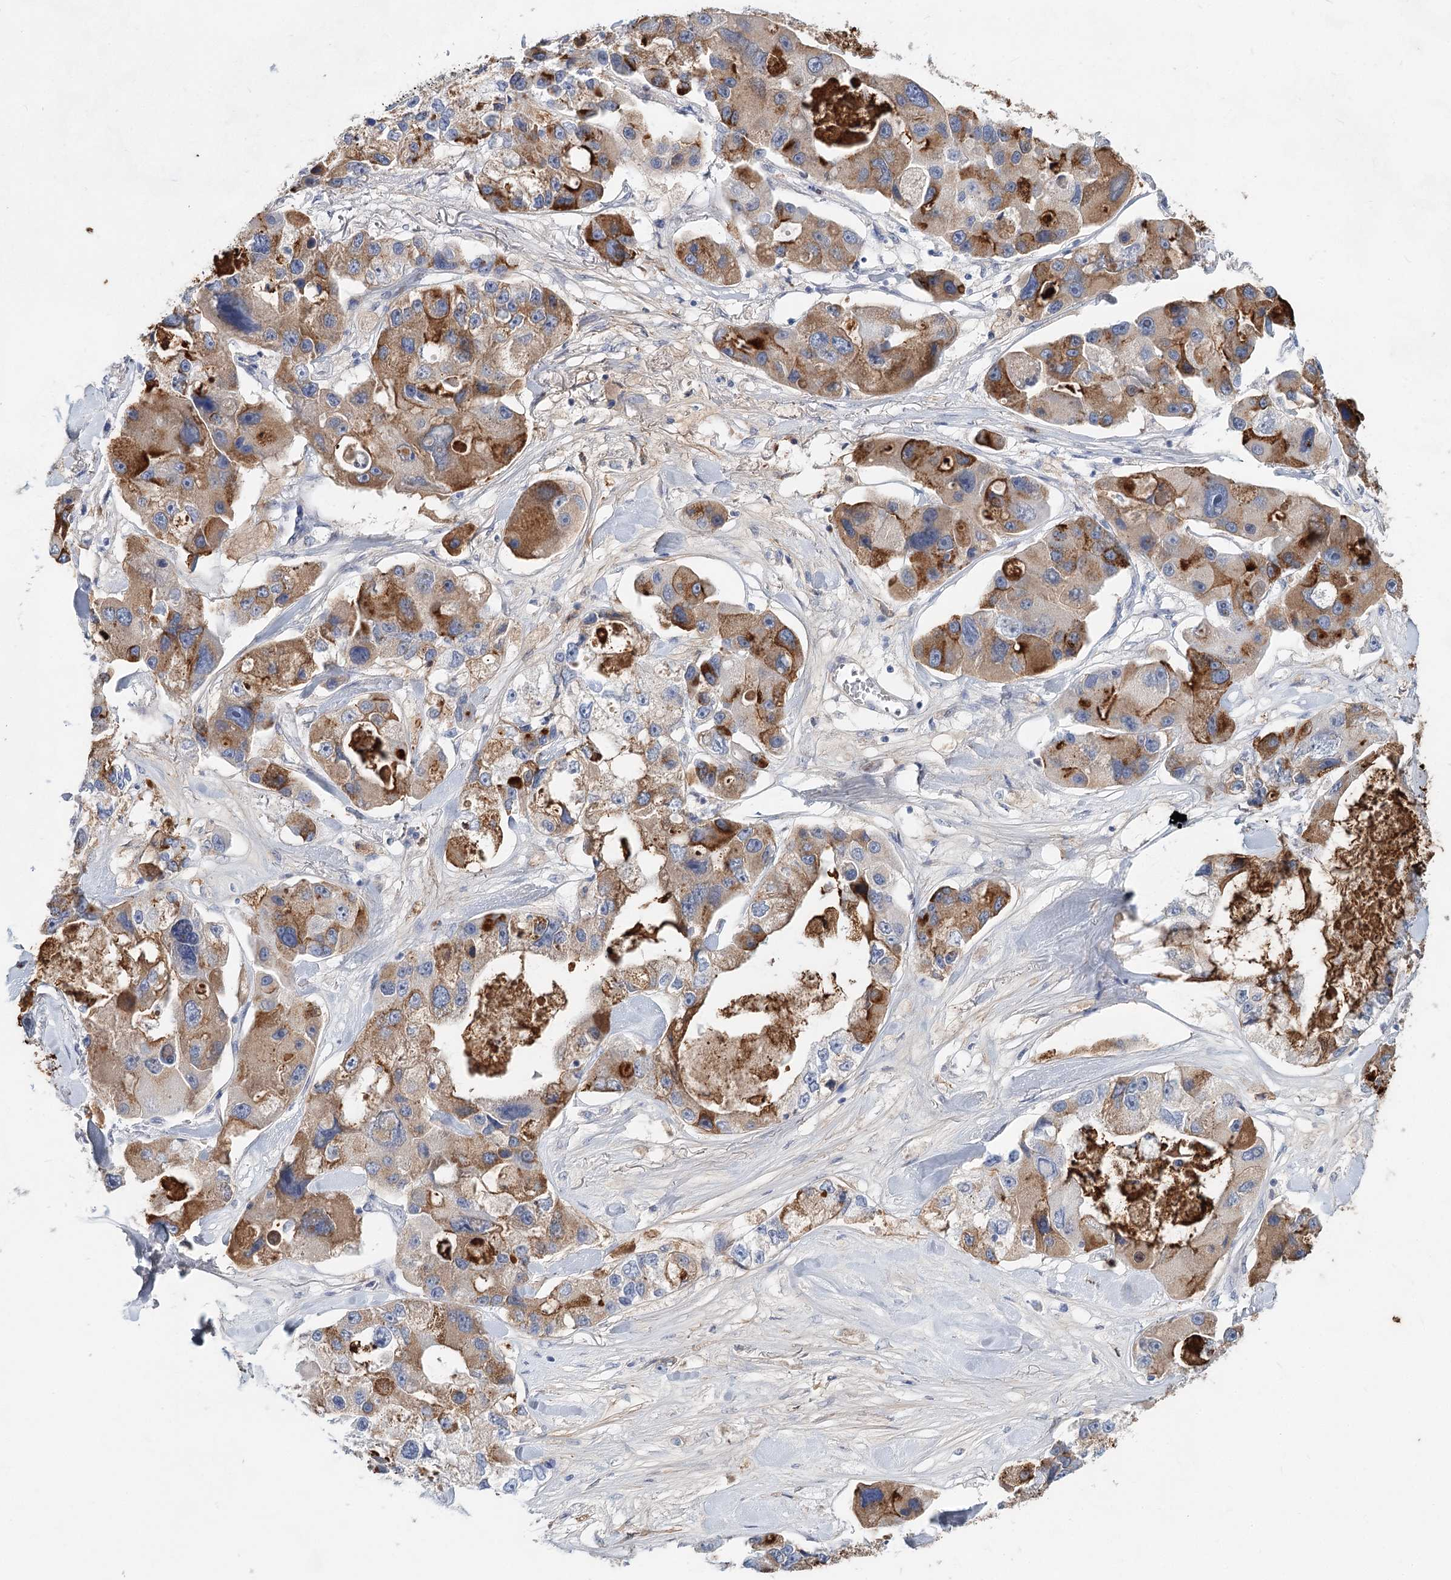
{"staining": {"intensity": "moderate", "quantity": "25%-75%", "location": "cytoplasmic/membranous"}, "tissue": "lung cancer", "cell_type": "Tumor cells", "image_type": "cancer", "snomed": [{"axis": "morphology", "description": "Adenocarcinoma, NOS"}, {"axis": "topography", "description": "Lung"}], "caption": "Protein staining of lung cancer tissue demonstrates moderate cytoplasmic/membranous staining in approximately 25%-75% of tumor cells.", "gene": "TASOR2", "patient": {"sex": "female", "age": 54}}